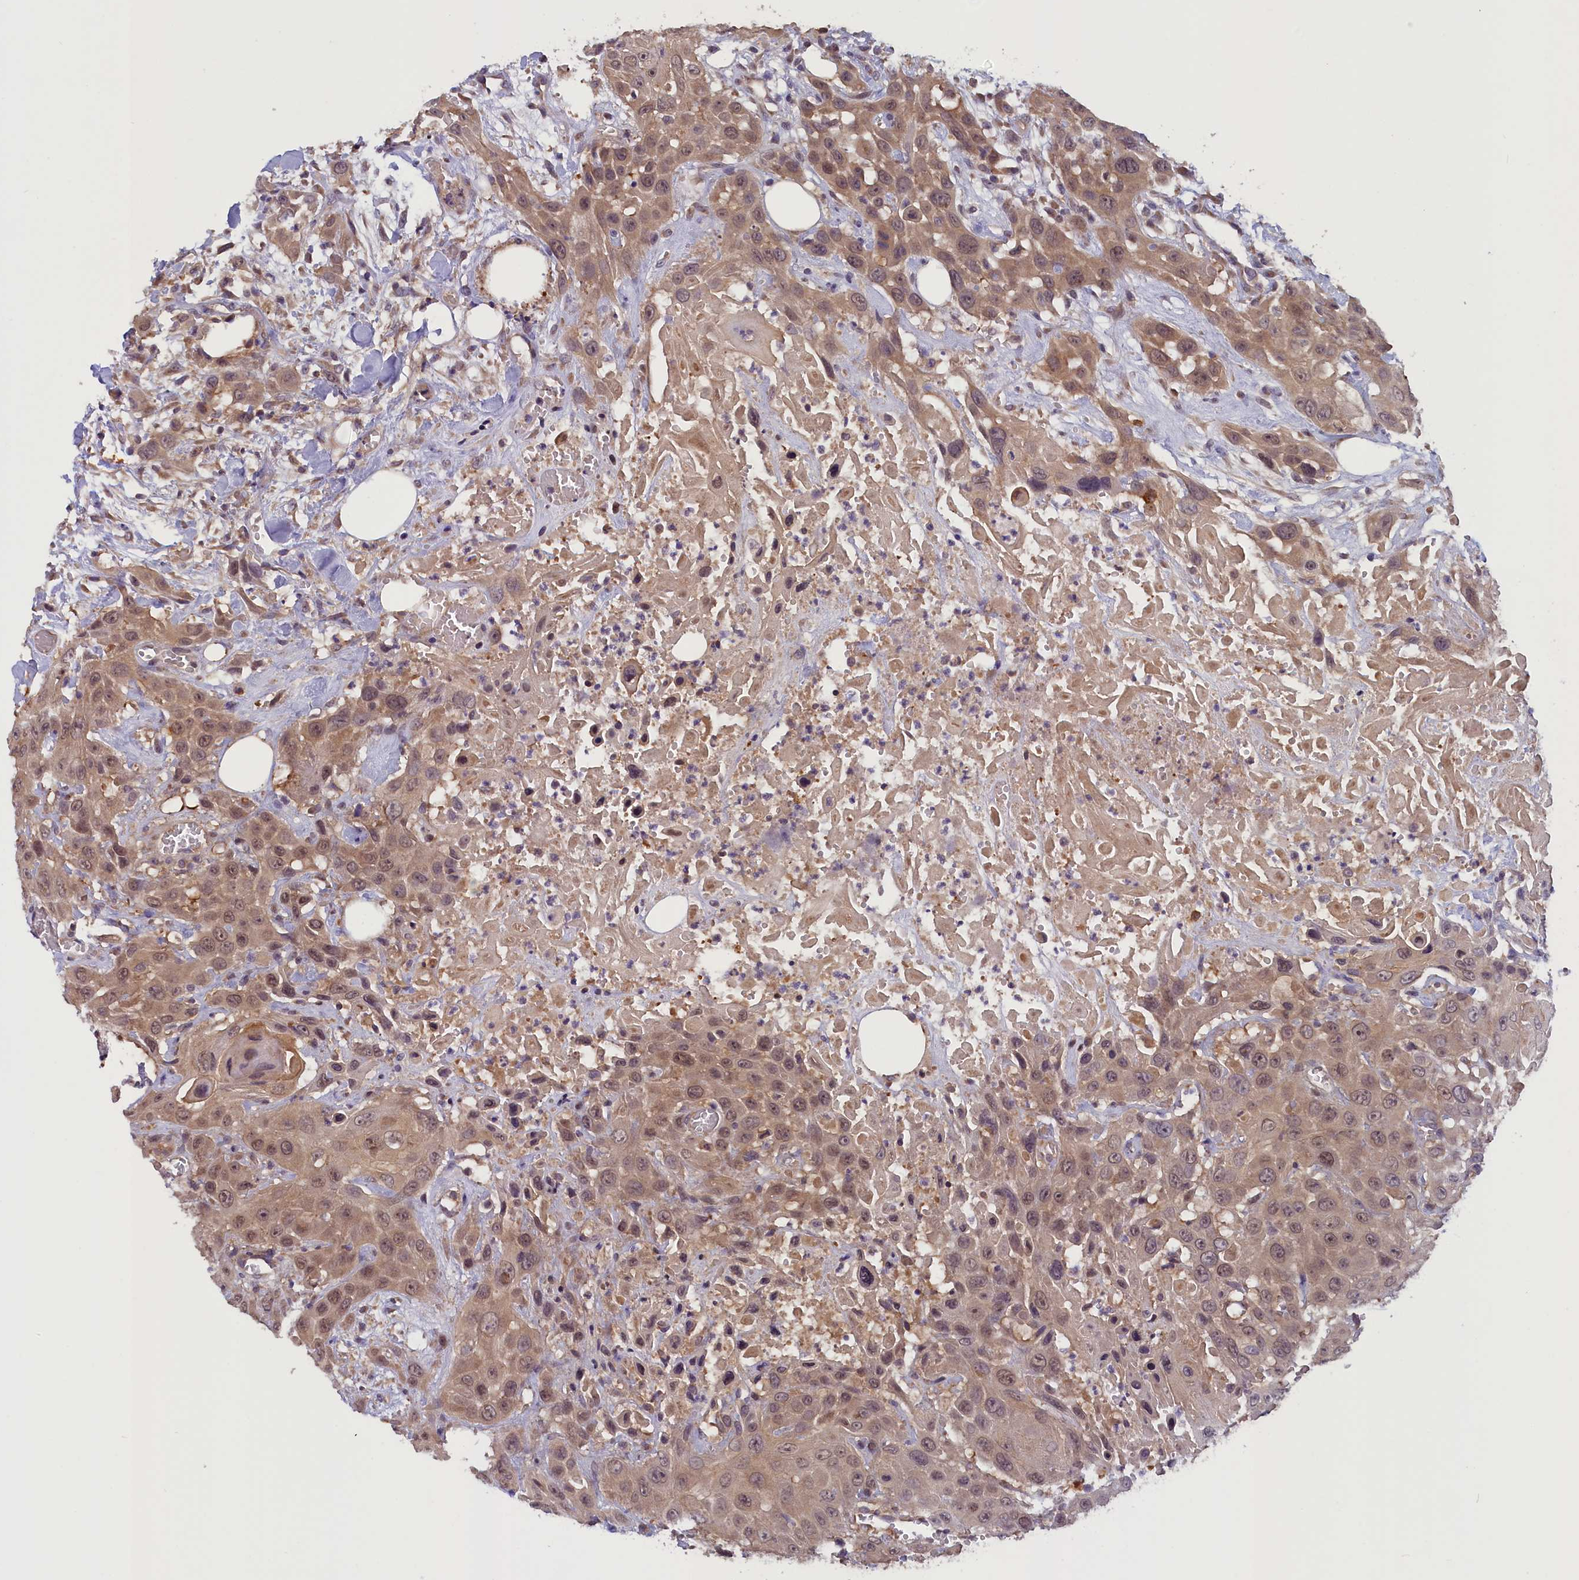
{"staining": {"intensity": "moderate", "quantity": ">75%", "location": "cytoplasmic/membranous"}, "tissue": "head and neck cancer", "cell_type": "Tumor cells", "image_type": "cancer", "snomed": [{"axis": "morphology", "description": "Squamous cell carcinoma, NOS"}, {"axis": "topography", "description": "Head-Neck"}], "caption": "A photomicrograph showing moderate cytoplasmic/membranous positivity in approximately >75% of tumor cells in head and neck squamous cell carcinoma, as visualized by brown immunohistochemical staining.", "gene": "CCDC9B", "patient": {"sex": "male", "age": 81}}